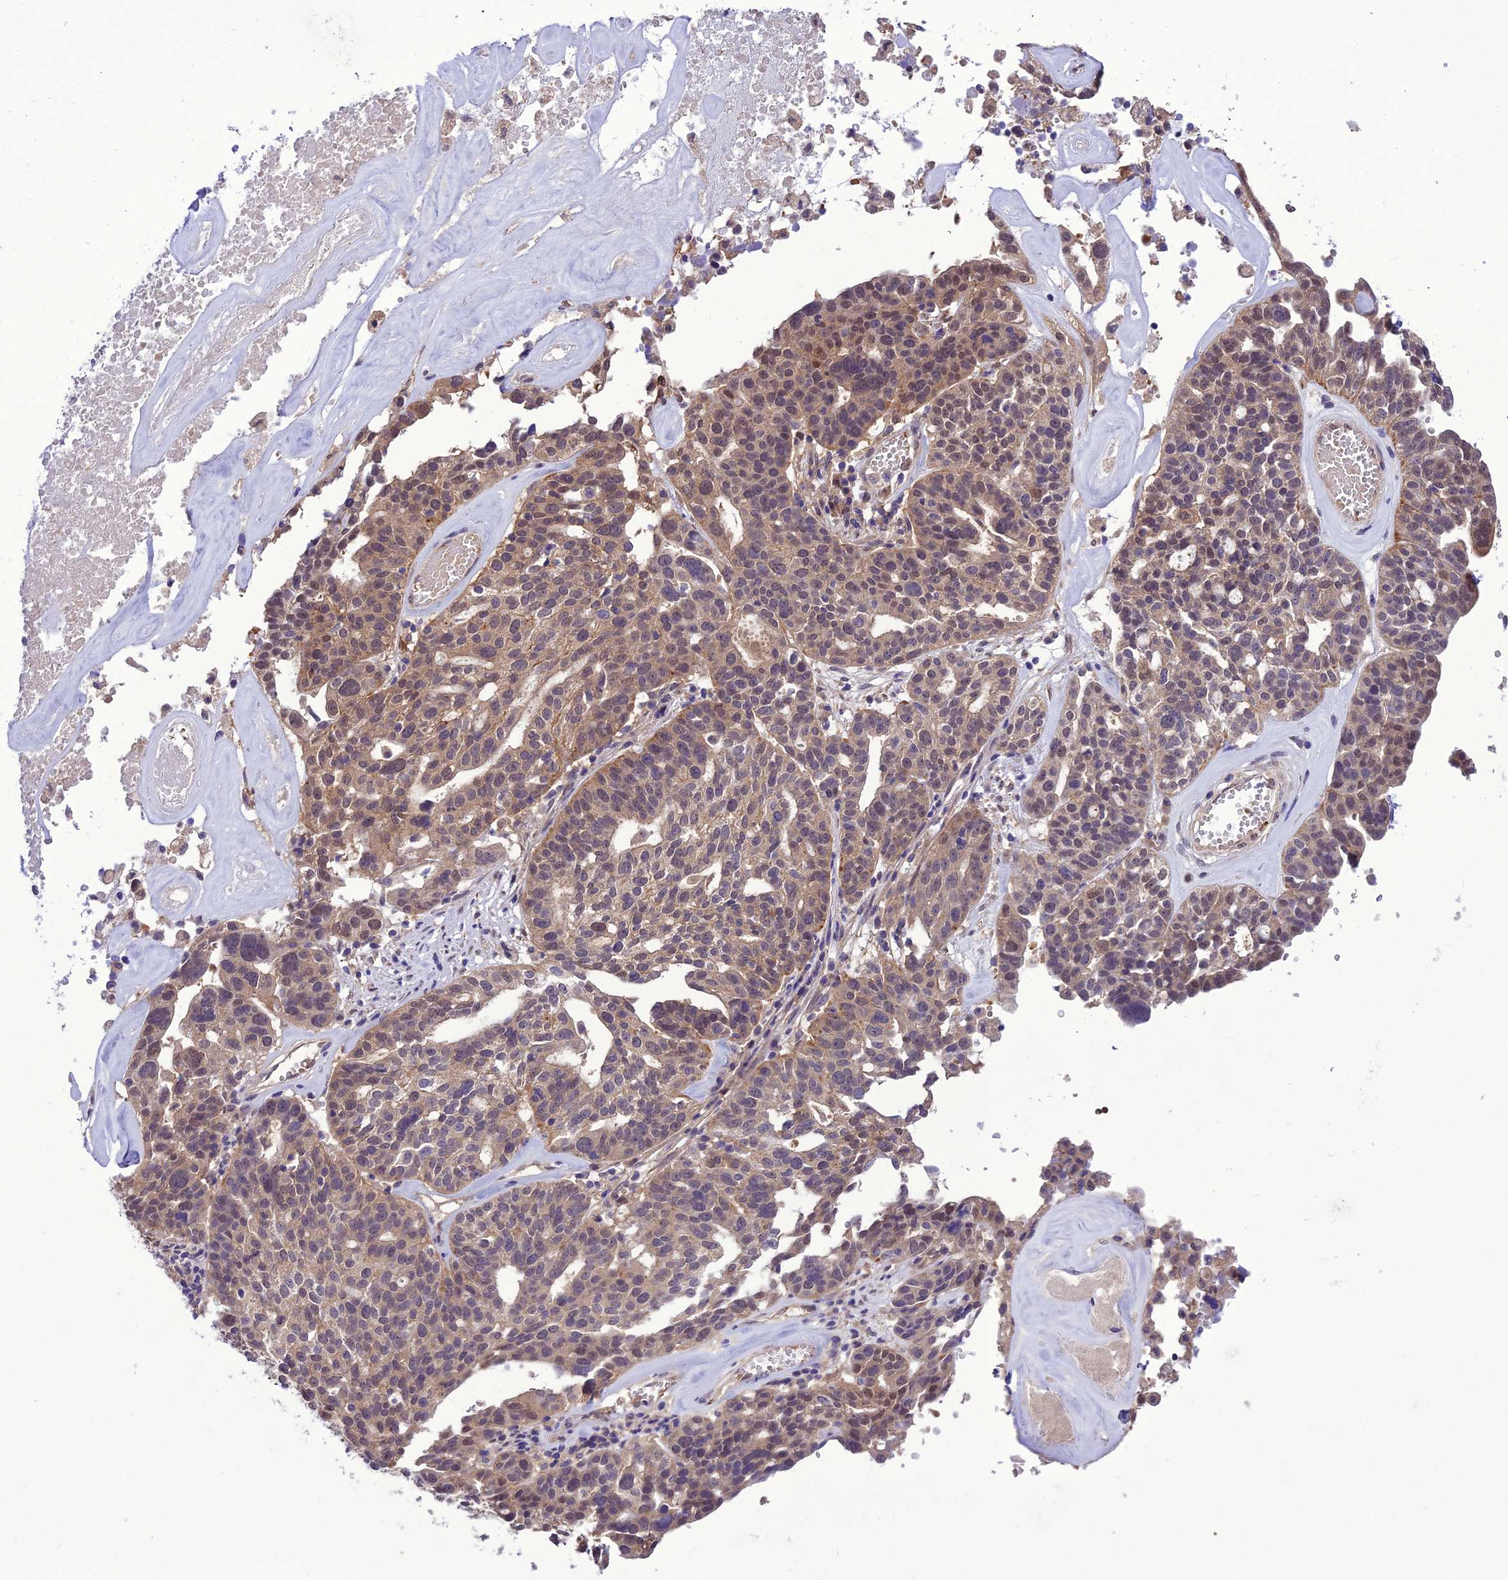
{"staining": {"intensity": "weak", "quantity": ">75%", "location": "cytoplasmic/membranous"}, "tissue": "ovarian cancer", "cell_type": "Tumor cells", "image_type": "cancer", "snomed": [{"axis": "morphology", "description": "Cystadenocarcinoma, serous, NOS"}, {"axis": "topography", "description": "Ovary"}], "caption": "An image of ovarian serous cystadenocarcinoma stained for a protein exhibits weak cytoplasmic/membranous brown staining in tumor cells.", "gene": "BORCS6", "patient": {"sex": "female", "age": 59}}